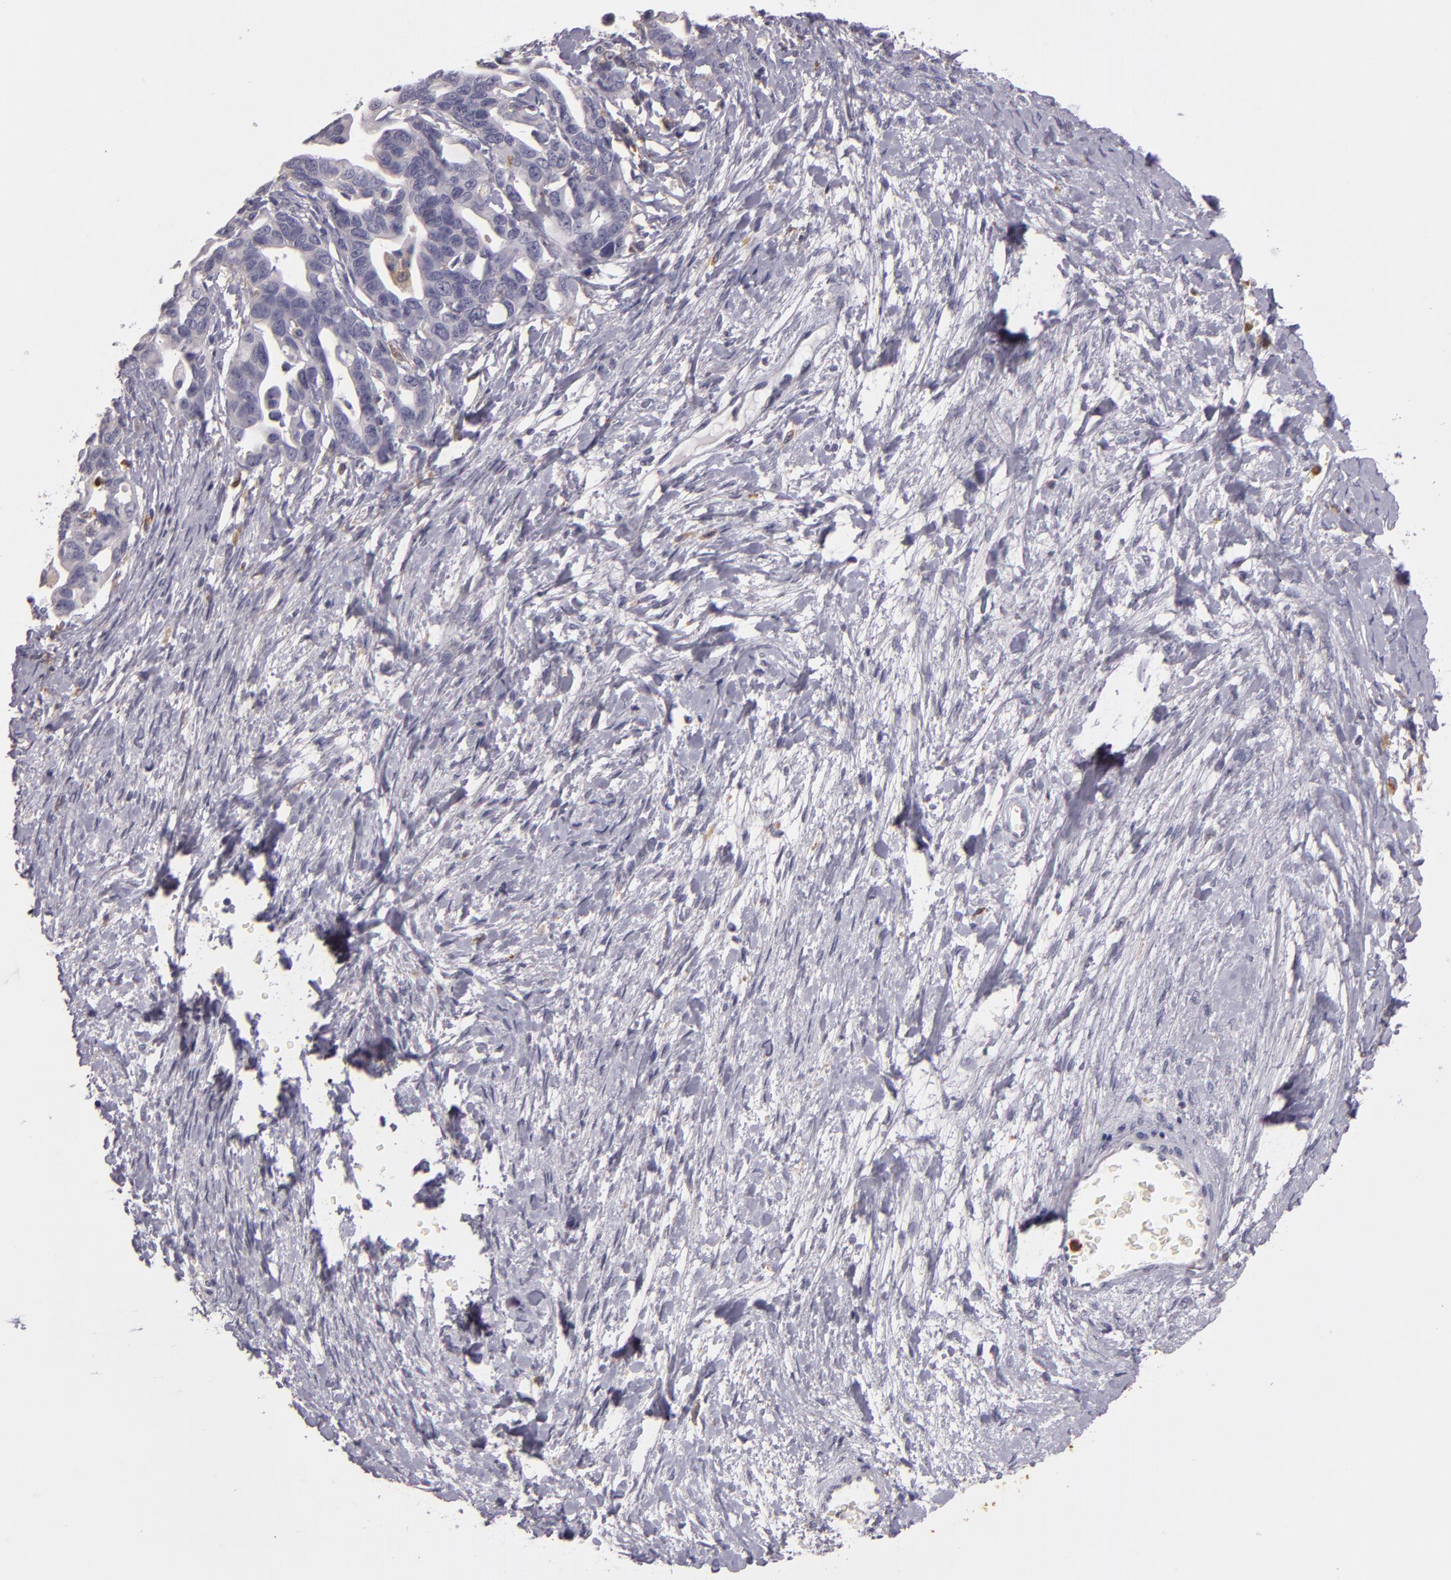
{"staining": {"intensity": "negative", "quantity": "none", "location": "none"}, "tissue": "ovarian cancer", "cell_type": "Tumor cells", "image_type": "cancer", "snomed": [{"axis": "morphology", "description": "Cystadenocarcinoma, serous, NOS"}, {"axis": "topography", "description": "Ovary"}], "caption": "Immunohistochemistry micrograph of neoplastic tissue: human ovarian serous cystadenocarcinoma stained with DAB (3,3'-diaminobenzidine) exhibits no significant protein expression in tumor cells.", "gene": "TLR8", "patient": {"sex": "female", "age": 69}}